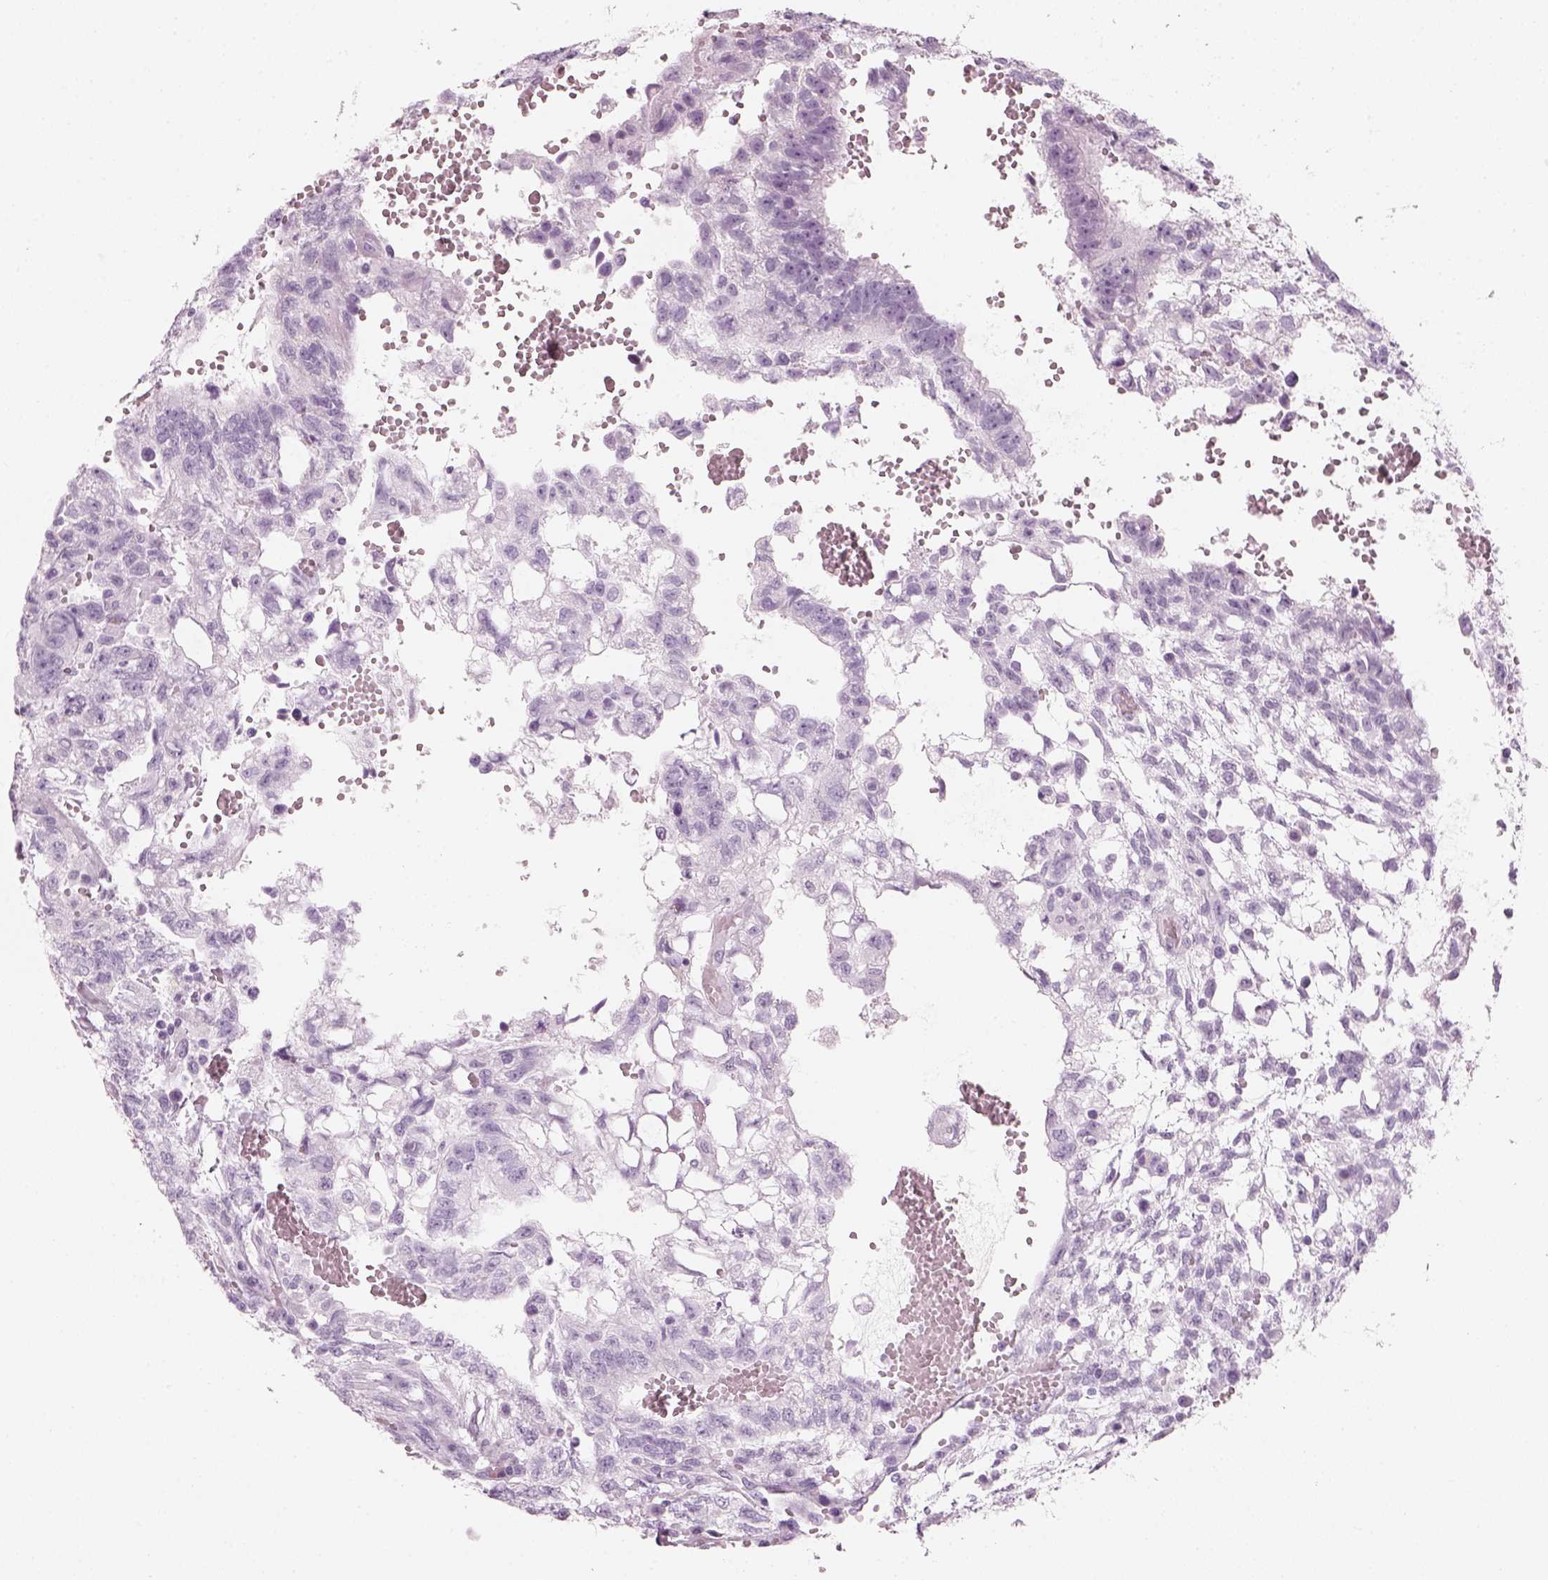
{"staining": {"intensity": "negative", "quantity": "none", "location": "none"}, "tissue": "testis cancer", "cell_type": "Tumor cells", "image_type": "cancer", "snomed": [{"axis": "morphology", "description": "Carcinoma, Embryonal, NOS"}, {"axis": "topography", "description": "Testis"}], "caption": "The micrograph displays no staining of tumor cells in testis cancer (embryonal carcinoma).", "gene": "CRYAA", "patient": {"sex": "male", "age": 32}}